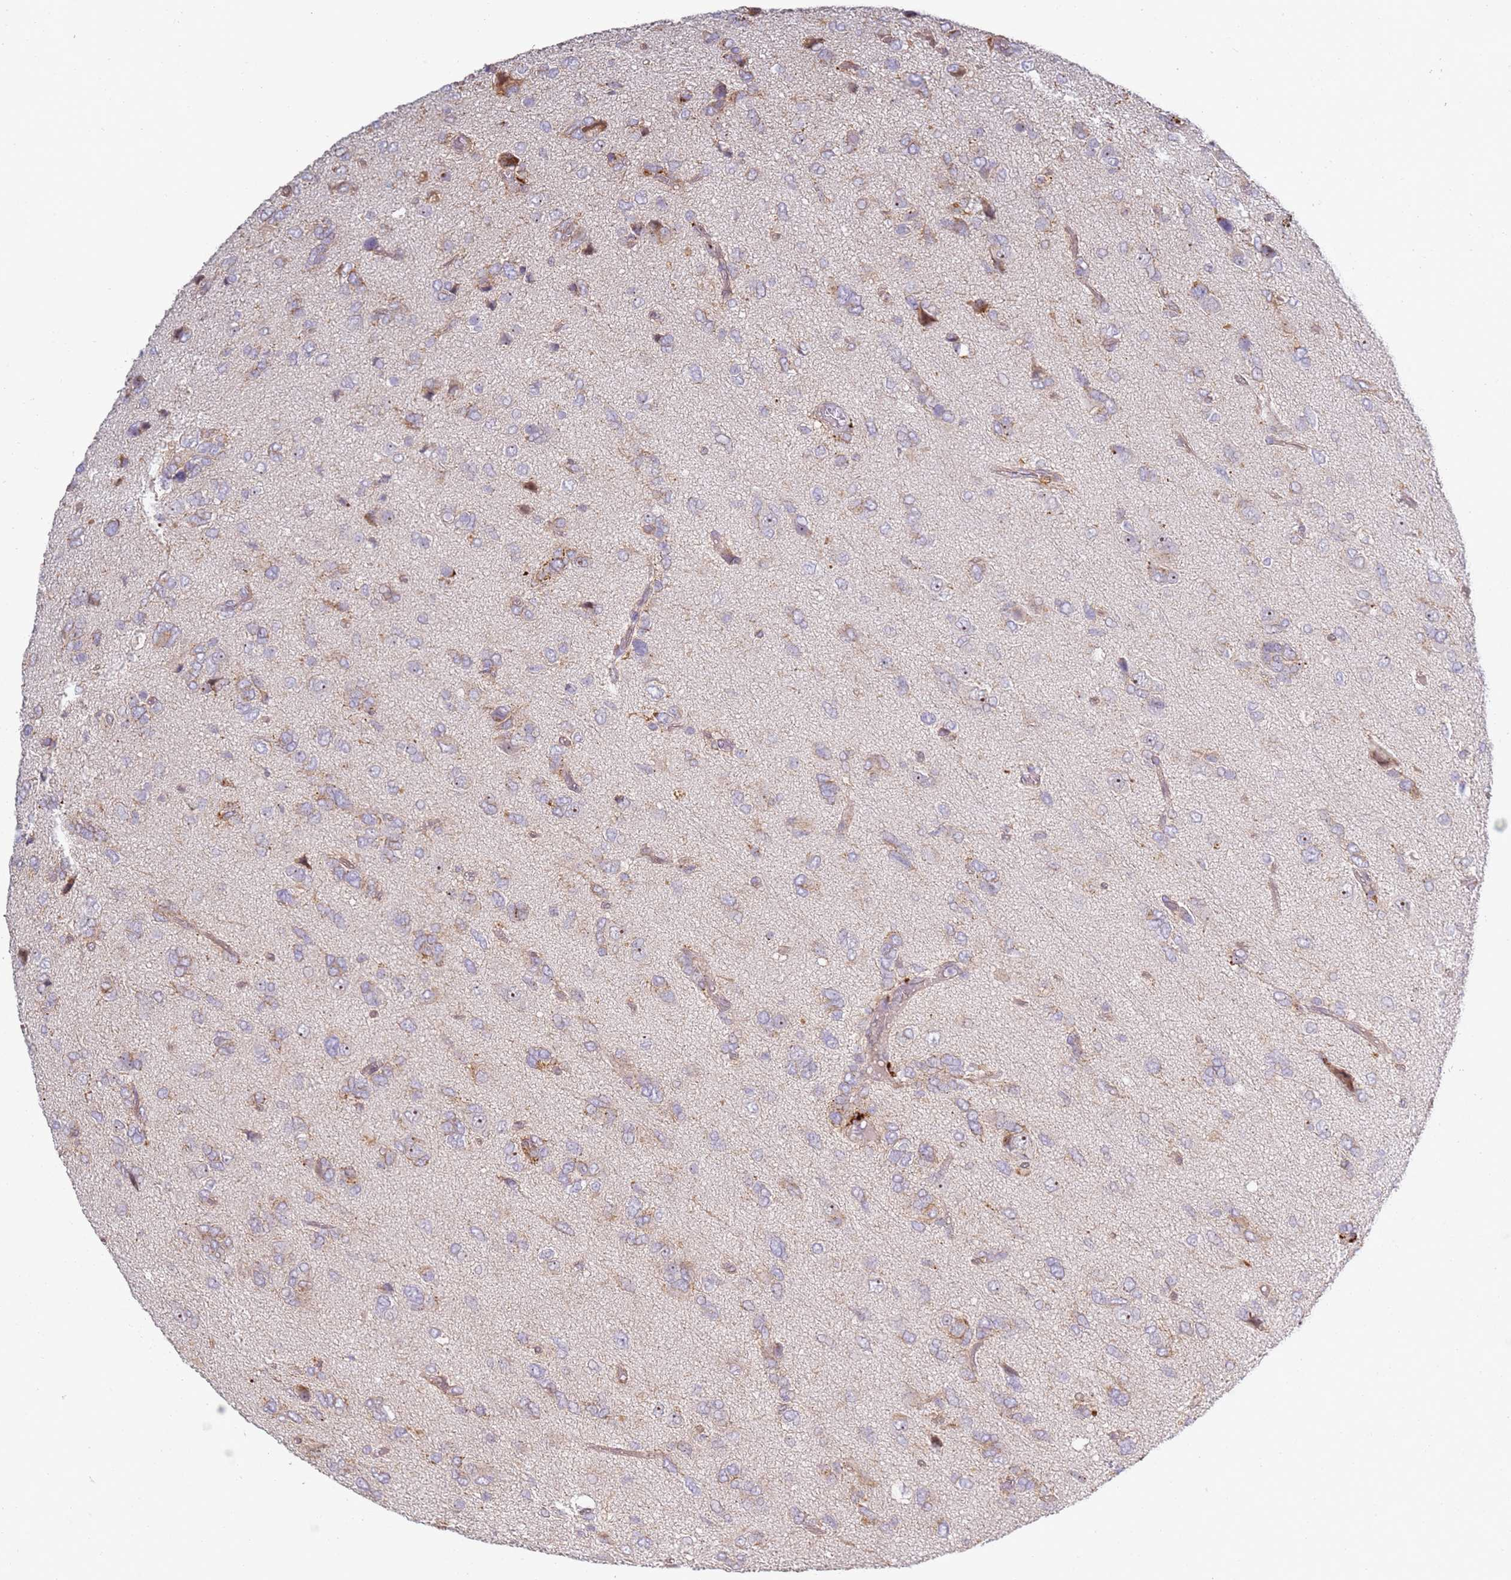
{"staining": {"intensity": "weak", "quantity": "<25%", "location": "cytoplasmic/membranous"}, "tissue": "glioma", "cell_type": "Tumor cells", "image_type": "cancer", "snomed": [{"axis": "morphology", "description": "Glioma, malignant, High grade"}, {"axis": "topography", "description": "Brain"}], "caption": "High magnification brightfield microscopy of glioma stained with DAB (brown) and counterstained with hematoxylin (blue): tumor cells show no significant staining.", "gene": "GRAP", "patient": {"sex": "female", "age": 59}}